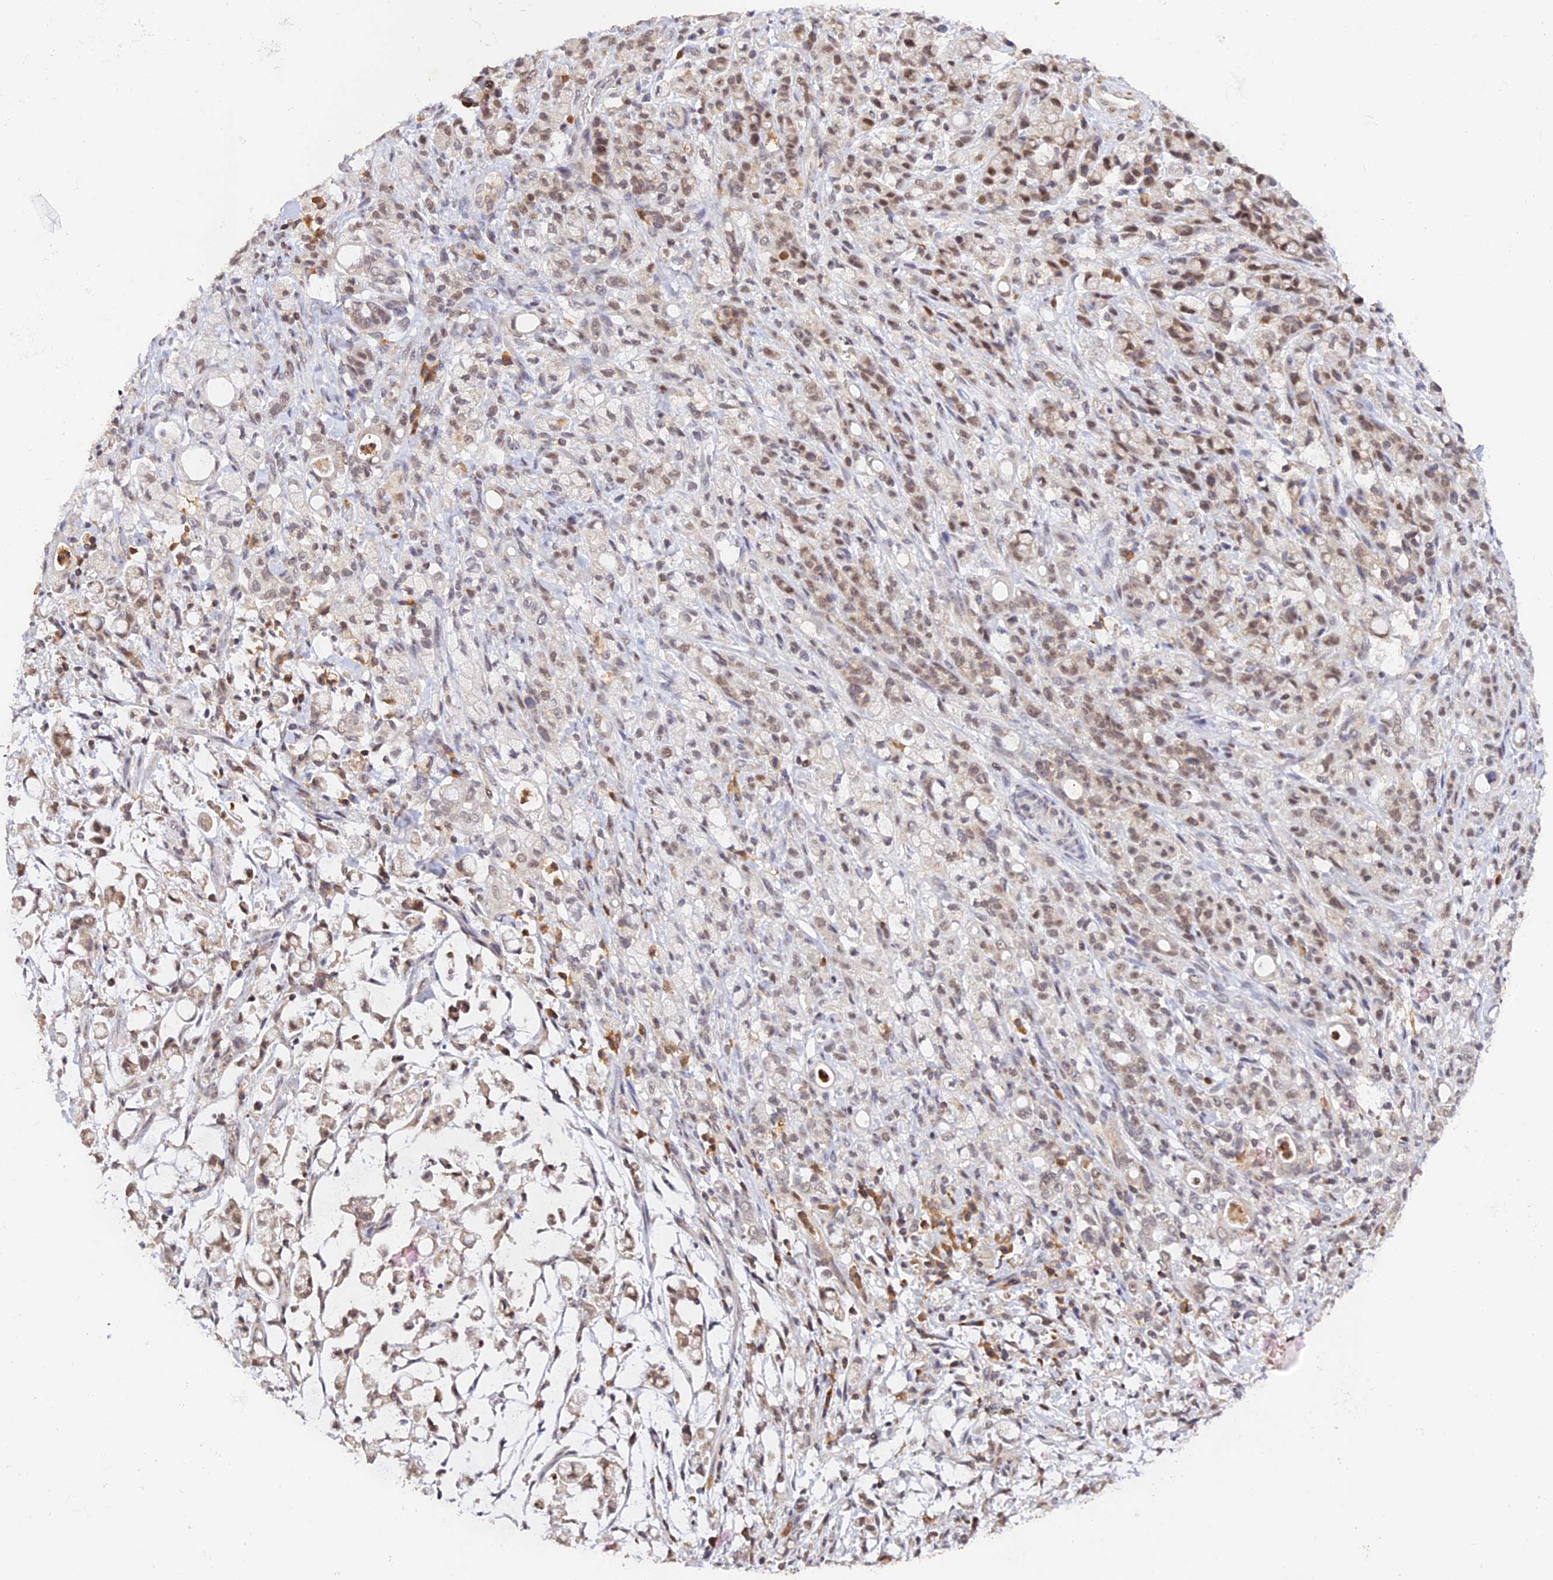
{"staining": {"intensity": "weak", "quantity": "25%-75%", "location": "nuclear"}, "tissue": "stomach cancer", "cell_type": "Tumor cells", "image_type": "cancer", "snomed": [{"axis": "morphology", "description": "Adenocarcinoma, NOS"}, {"axis": "topography", "description": "Stomach"}], "caption": "Adenocarcinoma (stomach) was stained to show a protein in brown. There is low levels of weak nuclear positivity in about 25%-75% of tumor cells. The staining was performed using DAB to visualize the protein expression in brown, while the nuclei were stained in blue with hematoxylin (Magnification: 20x).", "gene": "PEX16", "patient": {"sex": "female", "age": 60}}